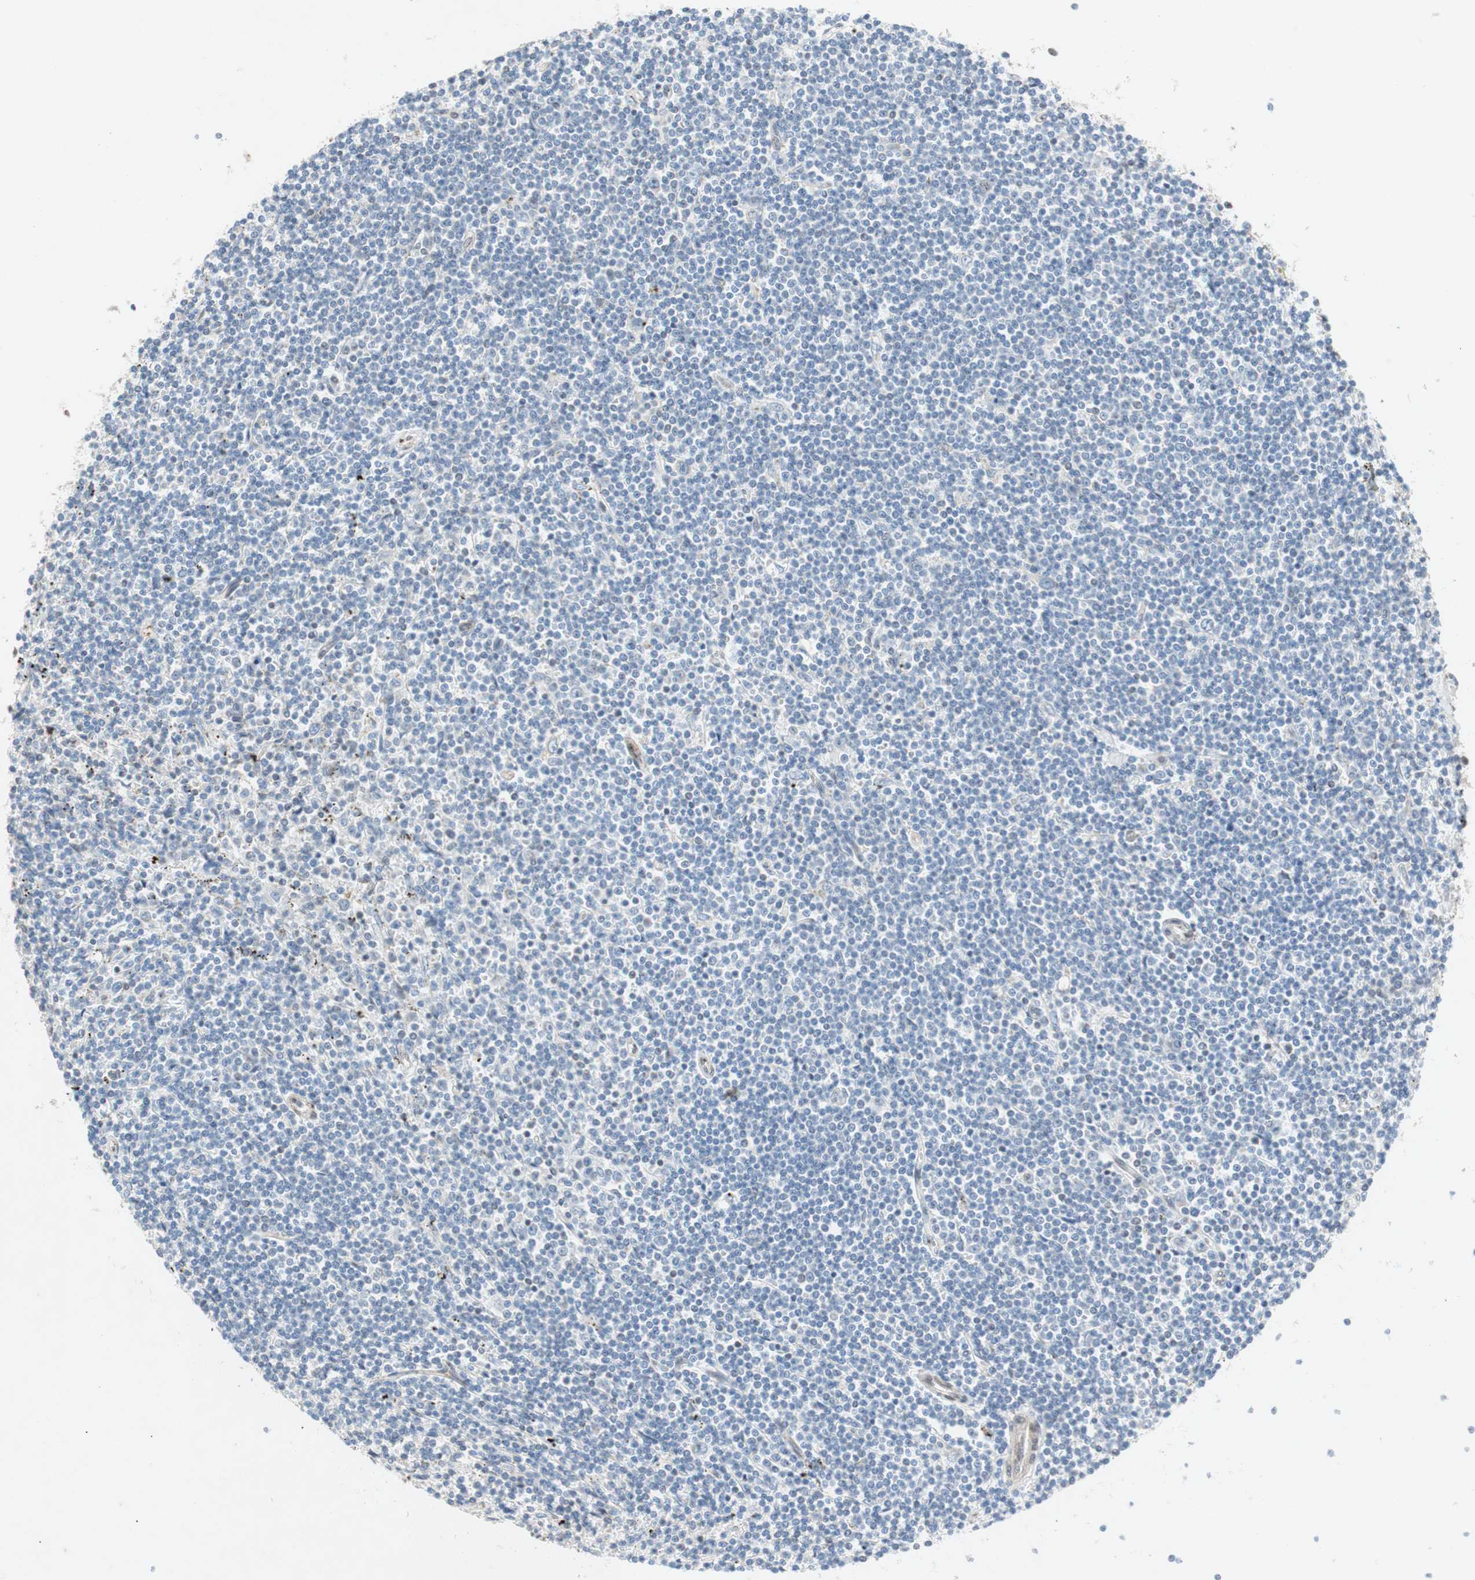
{"staining": {"intensity": "negative", "quantity": "none", "location": "none"}, "tissue": "lymphoma", "cell_type": "Tumor cells", "image_type": "cancer", "snomed": [{"axis": "morphology", "description": "Malignant lymphoma, non-Hodgkin's type, Low grade"}, {"axis": "topography", "description": "Spleen"}], "caption": "Immunohistochemistry photomicrograph of neoplastic tissue: human malignant lymphoma, non-Hodgkin's type (low-grade) stained with DAB shows no significant protein expression in tumor cells.", "gene": "ARNT2", "patient": {"sex": "male", "age": 76}}